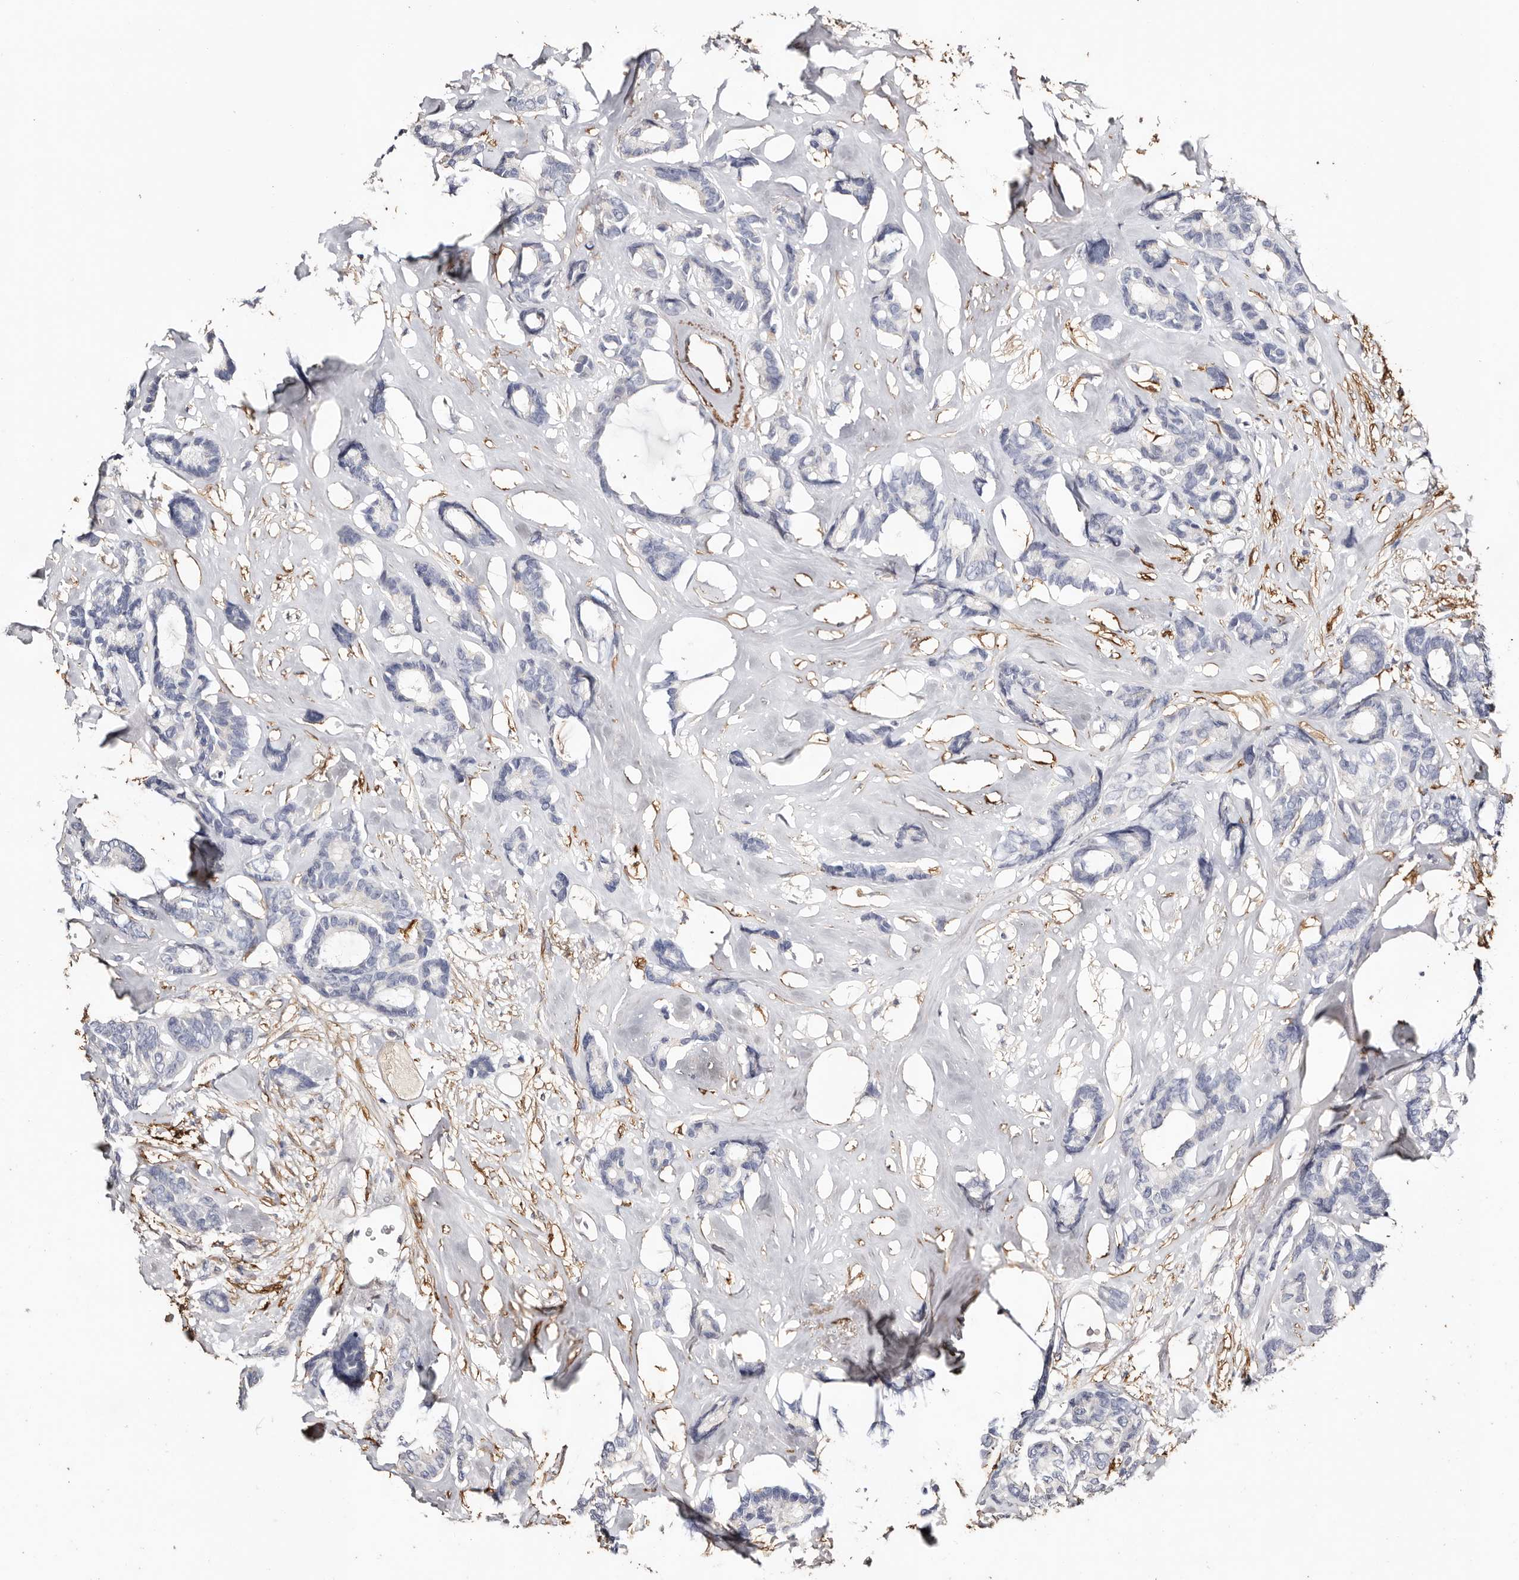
{"staining": {"intensity": "negative", "quantity": "none", "location": "none"}, "tissue": "breast cancer", "cell_type": "Tumor cells", "image_type": "cancer", "snomed": [{"axis": "morphology", "description": "Duct carcinoma"}, {"axis": "topography", "description": "Breast"}], "caption": "Immunohistochemical staining of human invasive ductal carcinoma (breast) shows no significant staining in tumor cells.", "gene": "TGM2", "patient": {"sex": "female", "age": 87}}